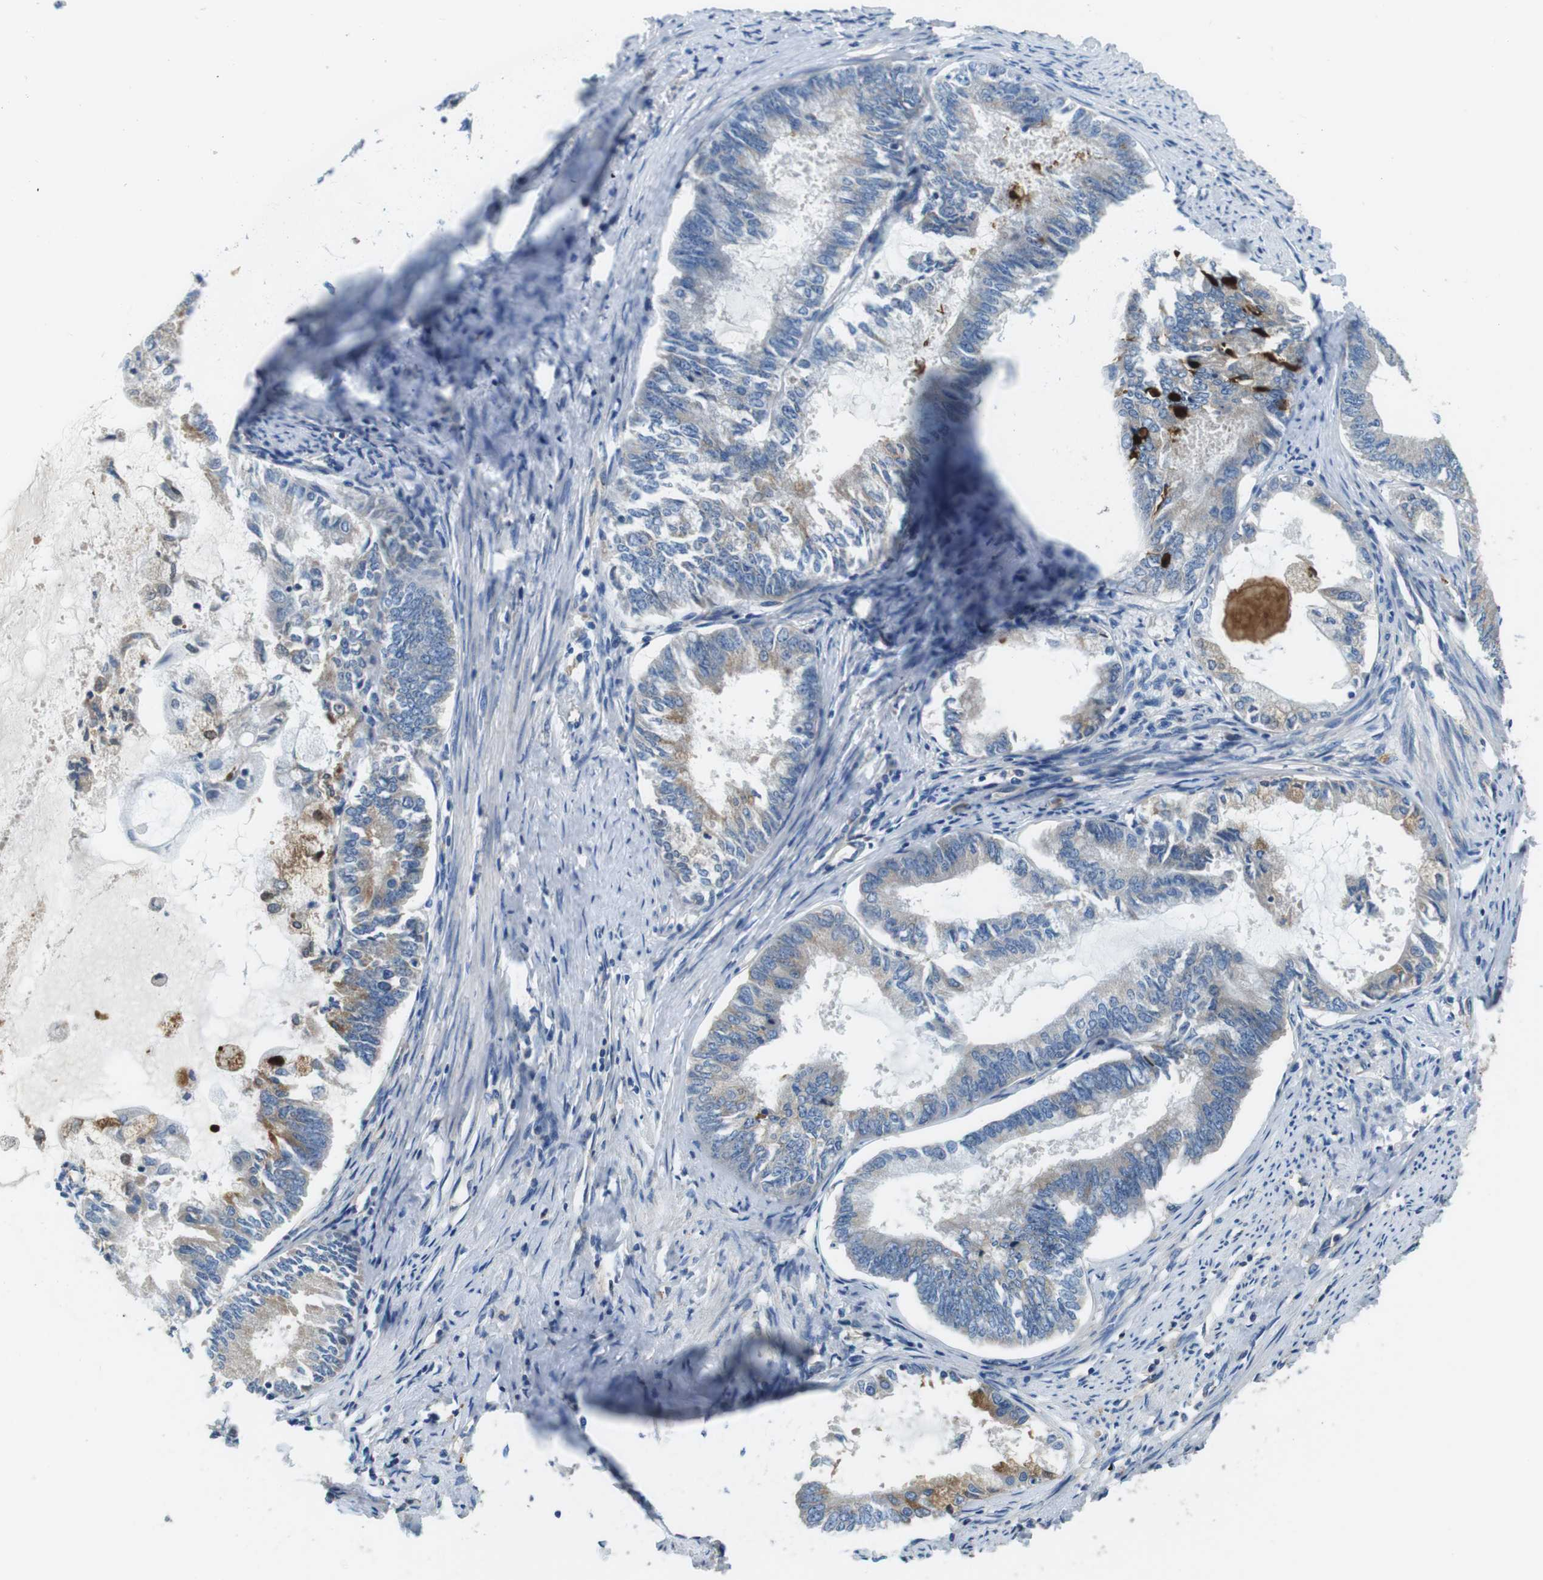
{"staining": {"intensity": "weak", "quantity": "25%-75%", "location": "cytoplasmic/membranous"}, "tissue": "endometrial cancer", "cell_type": "Tumor cells", "image_type": "cancer", "snomed": [{"axis": "morphology", "description": "Adenocarcinoma, NOS"}, {"axis": "topography", "description": "Endometrium"}], "caption": "Immunohistochemistry (IHC) histopathology image of neoplastic tissue: endometrial cancer stained using immunohistochemistry (IHC) displays low levels of weak protein expression localized specifically in the cytoplasmic/membranous of tumor cells, appearing as a cytoplasmic/membranous brown color.", "gene": "DENND4C", "patient": {"sex": "female", "age": 86}}